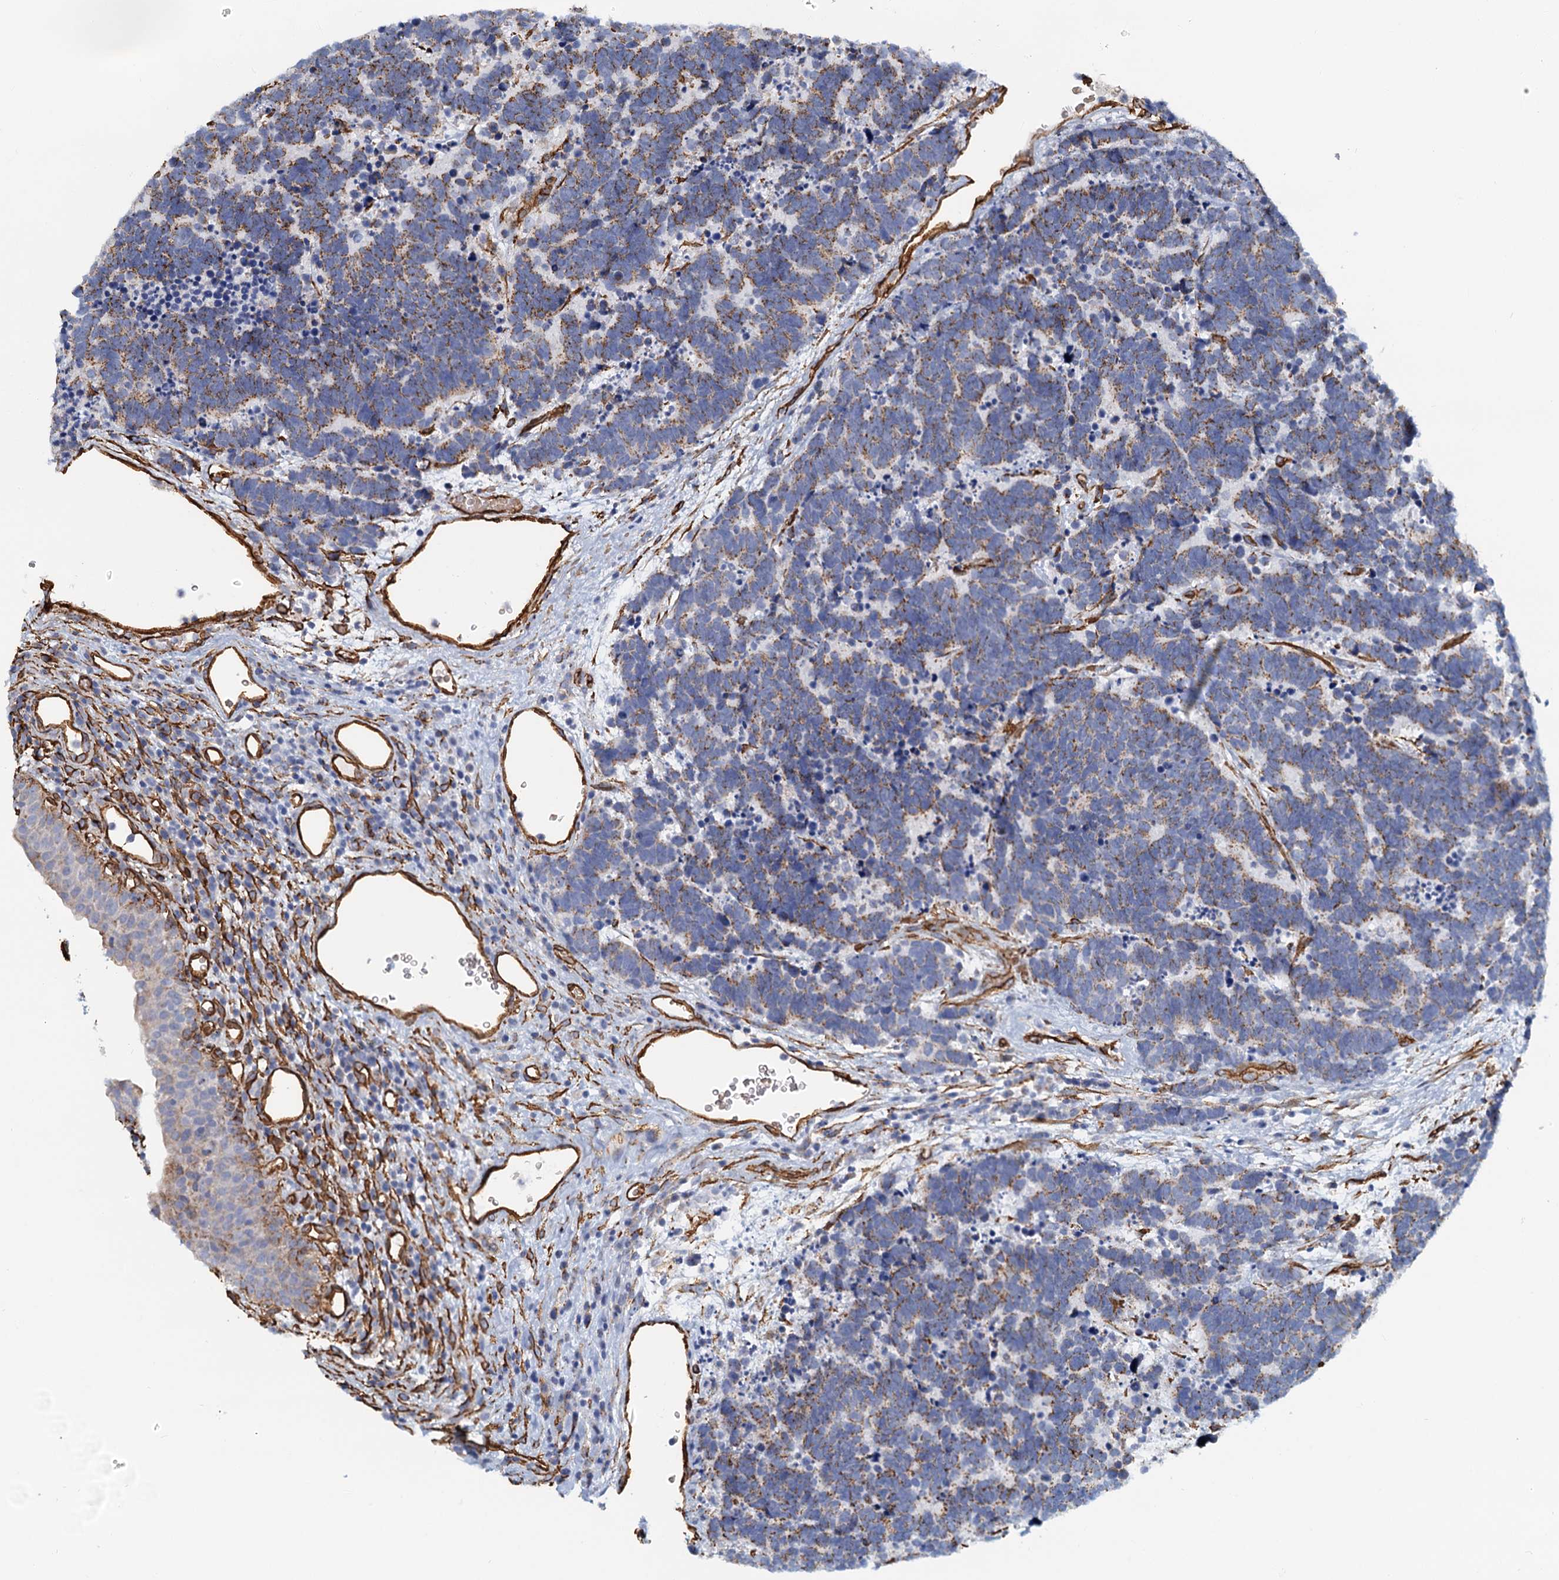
{"staining": {"intensity": "moderate", "quantity": "<25%", "location": "cytoplasmic/membranous"}, "tissue": "carcinoid", "cell_type": "Tumor cells", "image_type": "cancer", "snomed": [{"axis": "morphology", "description": "Carcinoma, NOS"}, {"axis": "morphology", "description": "Carcinoid, malignant, NOS"}, {"axis": "topography", "description": "Urinary bladder"}], "caption": "The micrograph shows a brown stain indicating the presence of a protein in the cytoplasmic/membranous of tumor cells in carcinoid. (Brightfield microscopy of DAB IHC at high magnification).", "gene": "DGKG", "patient": {"sex": "male", "age": 57}}